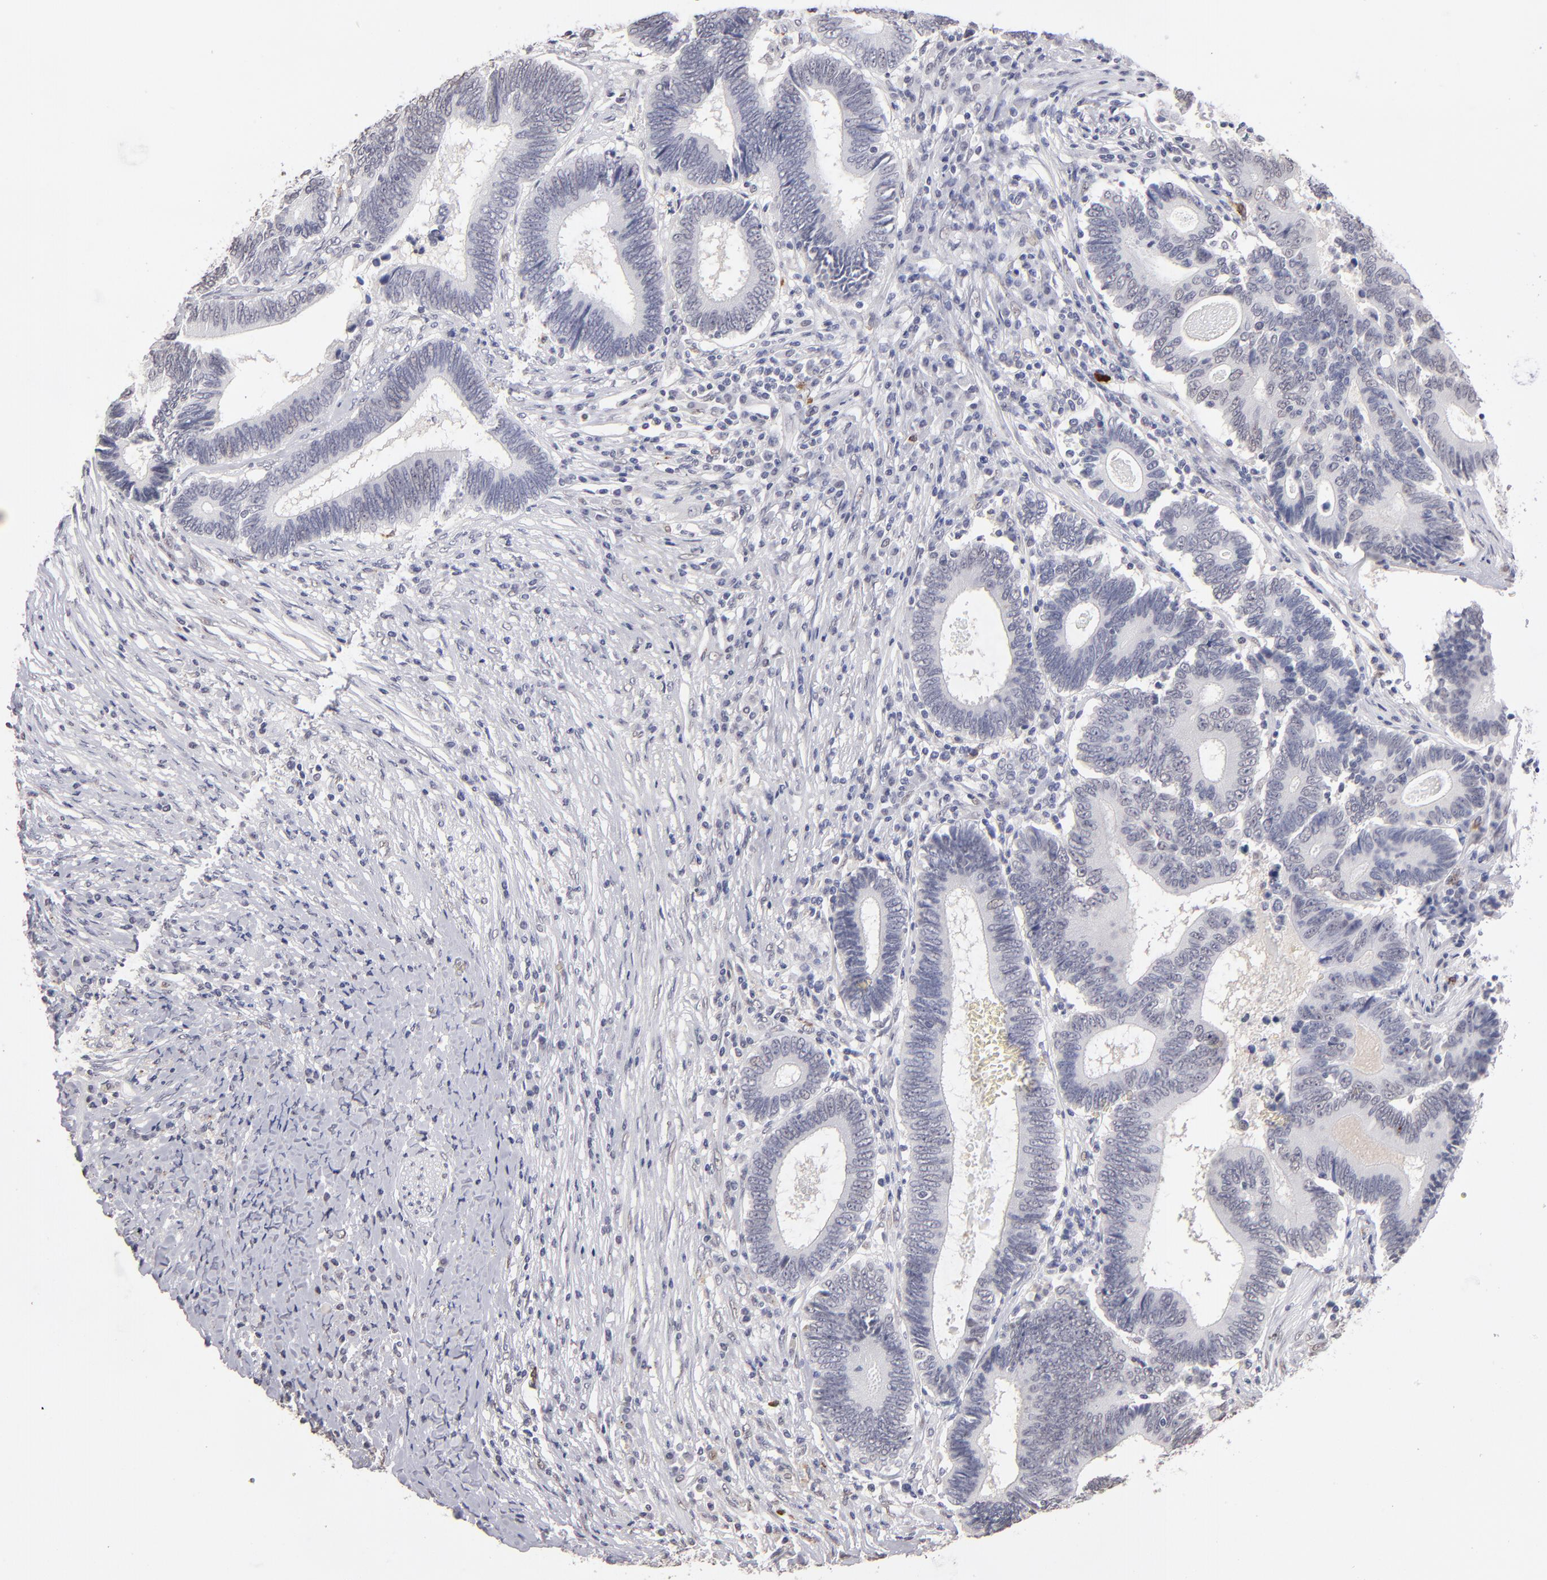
{"staining": {"intensity": "negative", "quantity": "none", "location": "none"}, "tissue": "colorectal cancer", "cell_type": "Tumor cells", "image_type": "cancer", "snomed": [{"axis": "morphology", "description": "Adenocarcinoma, NOS"}, {"axis": "topography", "description": "Colon"}], "caption": "A high-resolution photomicrograph shows immunohistochemistry staining of colorectal adenocarcinoma, which exhibits no significant expression in tumor cells. (Stains: DAB IHC with hematoxylin counter stain, Microscopy: brightfield microscopy at high magnification).", "gene": "MGAM", "patient": {"sex": "female", "age": 78}}